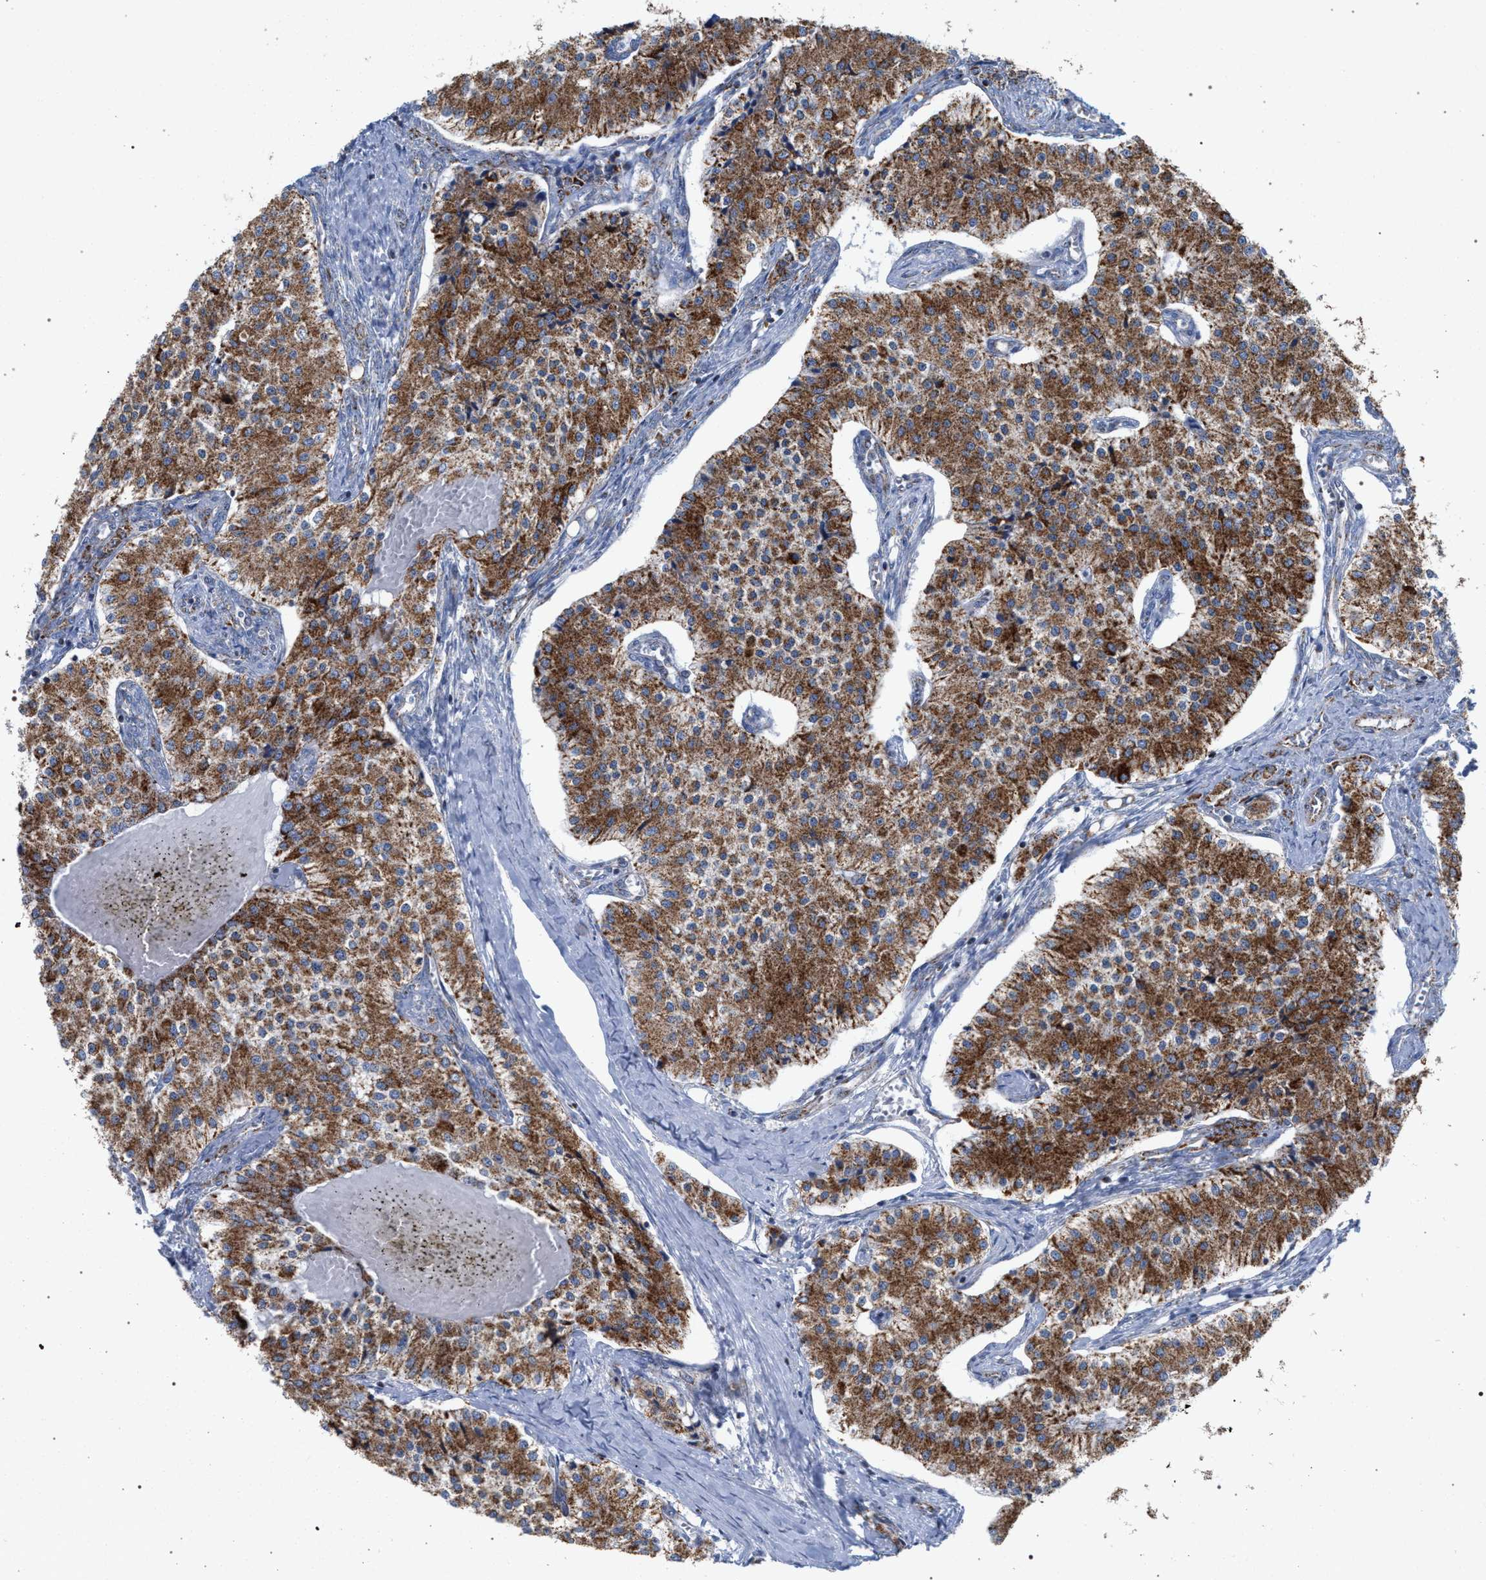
{"staining": {"intensity": "moderate", "quantity": ">75%", "location": "cytoplasmic/membranous"}, "tissue": "carcinoid", "cell_type": "Tumor cells", "image_type": "cancer", "snomed": [{"axis": "morphology", "description": "Carcinoid, malignant, NOS"}, {"axis": "topography", "description": "Colon"}], "caption": "Protein staining demonstrates moderate cytoplasmic/membranous staining in approximately >75% of tumor cells in carcinoid.", "gene": "ECI2", "patient": {"sex": "female", "age": 52}}